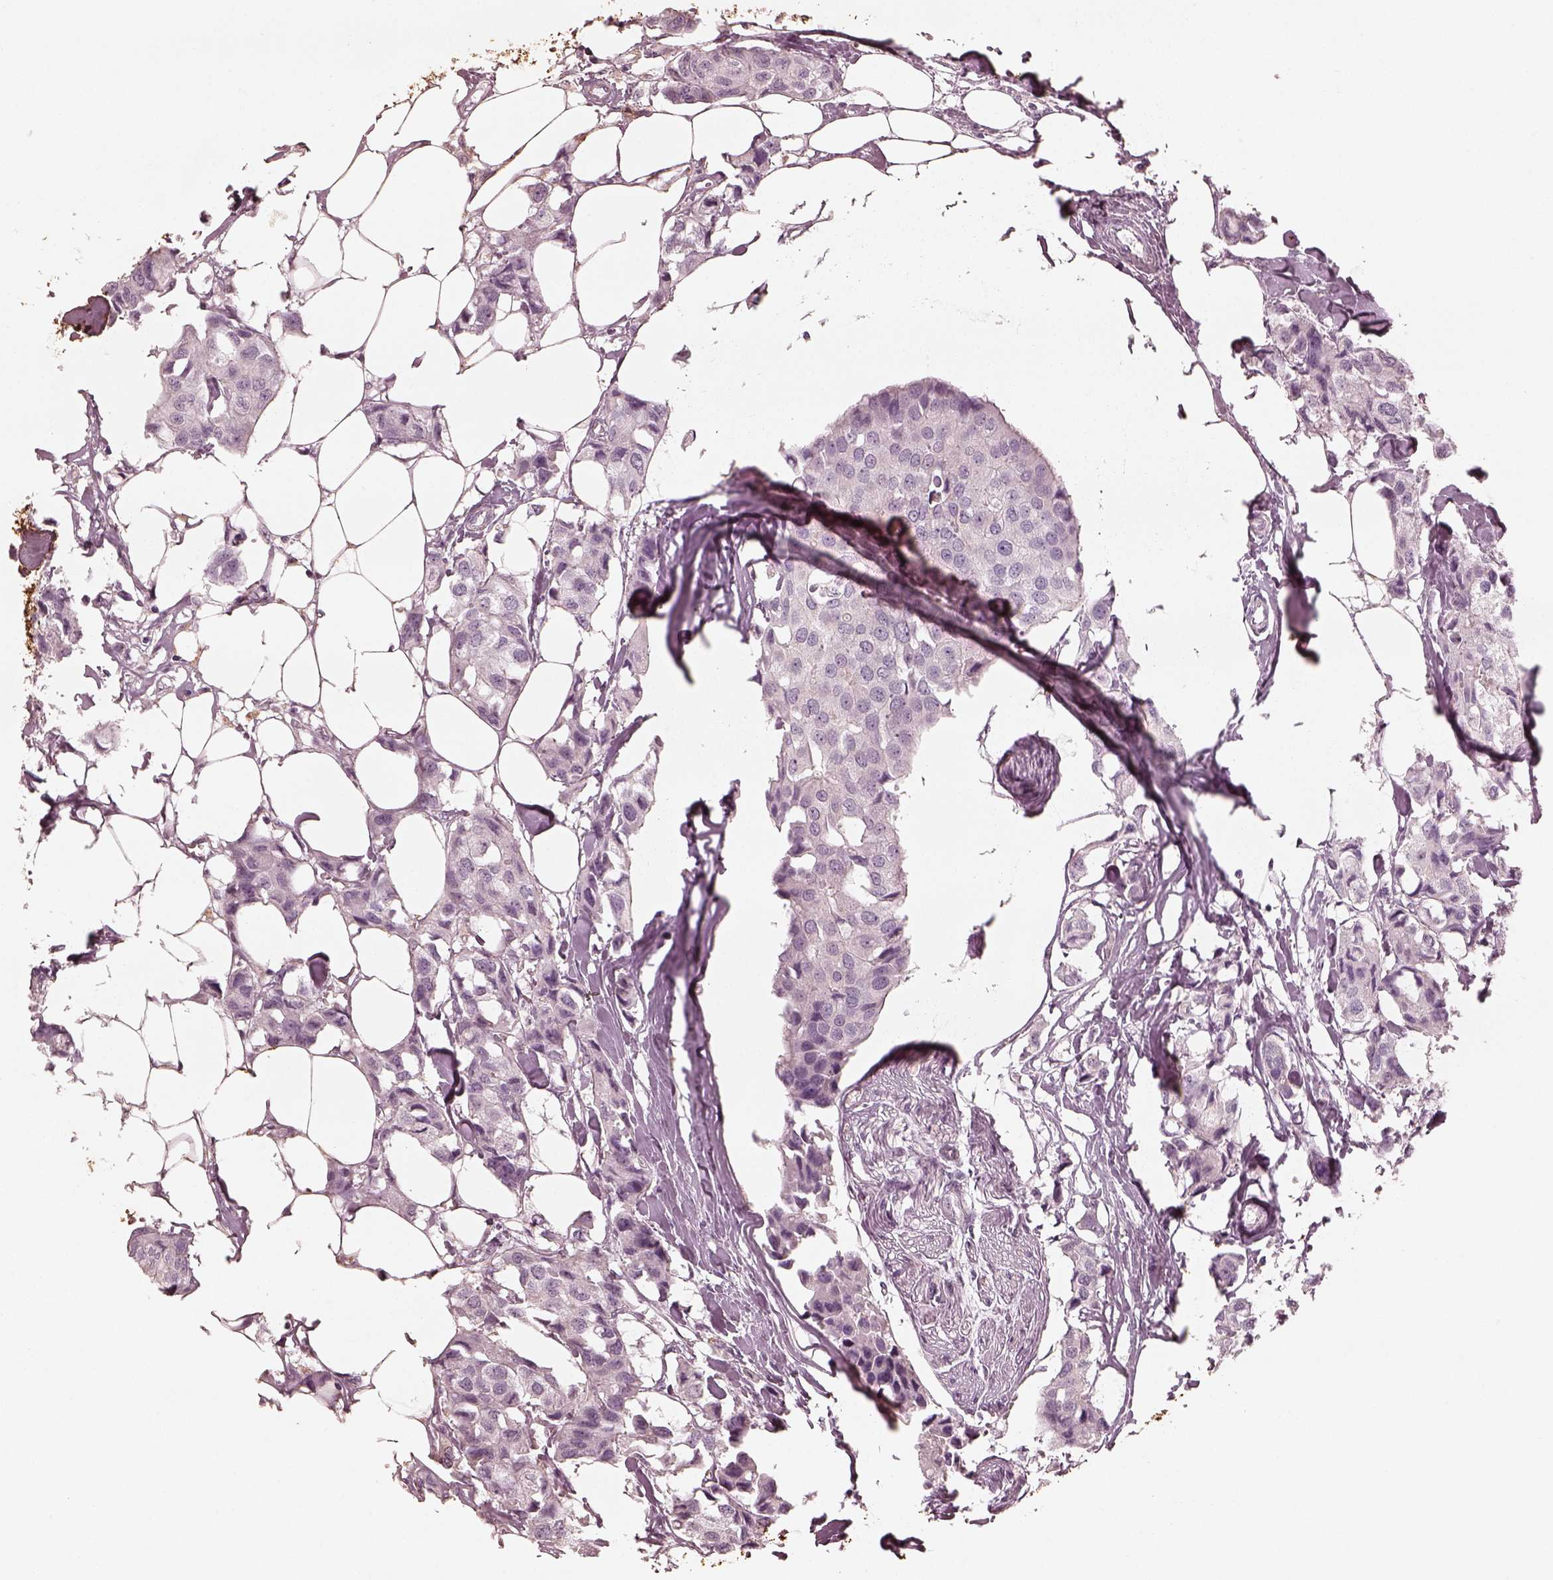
{"staining": {"intensity": "negative", "quantity": "none", "location": "none"}, "tissue": "breast cancer", "cell_type": "Tumor cells", "image_type": "cancer", "snomed": [{"axis": "morphology", "description": "Duct carcinoma"}, {"axis": "topography", "description": "Breast"}], "caption": "IHC of breast cancer (intraductal carcinoma) displays no expression in tumor cells.", "gene": "ADRB3", "patient": {"sex": "female", "age": 80}}